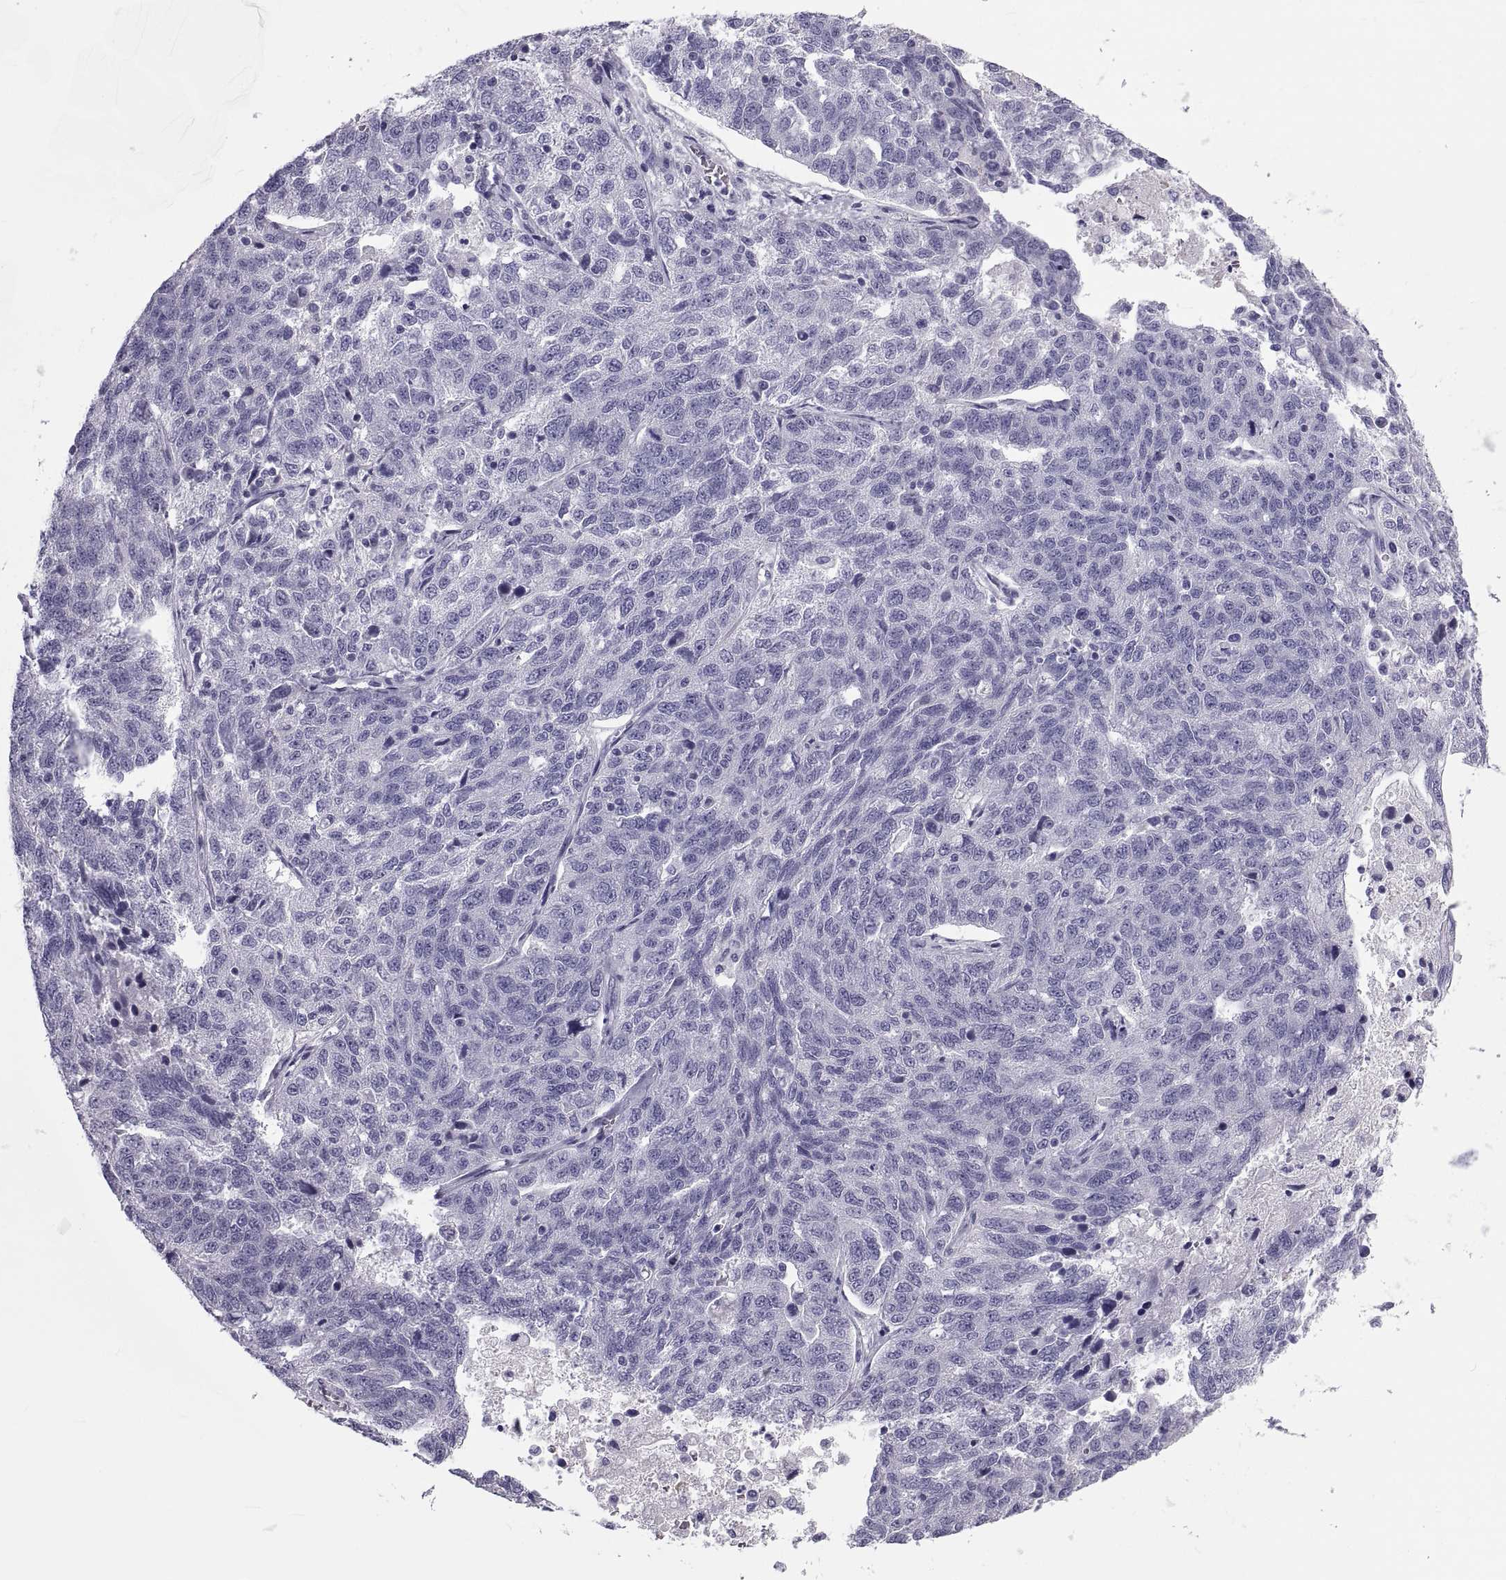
{"staining": {"intensity": "negative", "quantity": "none", "location": "none"}, "tissue": "ovarian cancer", "cell_type": "Tumor cells", "image_type": "cancer", "snomed": [{"axis": "morphology", "description": "Cystadenocarcinoma, serous, NOS"}, {"axis": "topography", "description": "Ovary"}], "caption": "High magnification brightfield microscopy of serous cystadenocarcinoma (ovarian) stained with DAB (3,3'-diaminobenzidine) (brown) and counterstained with hematoxylin (blue): tumor cells show no significant expression.", "gene": "NPTX2", "patient": {"sex": "female", "age": 71}}